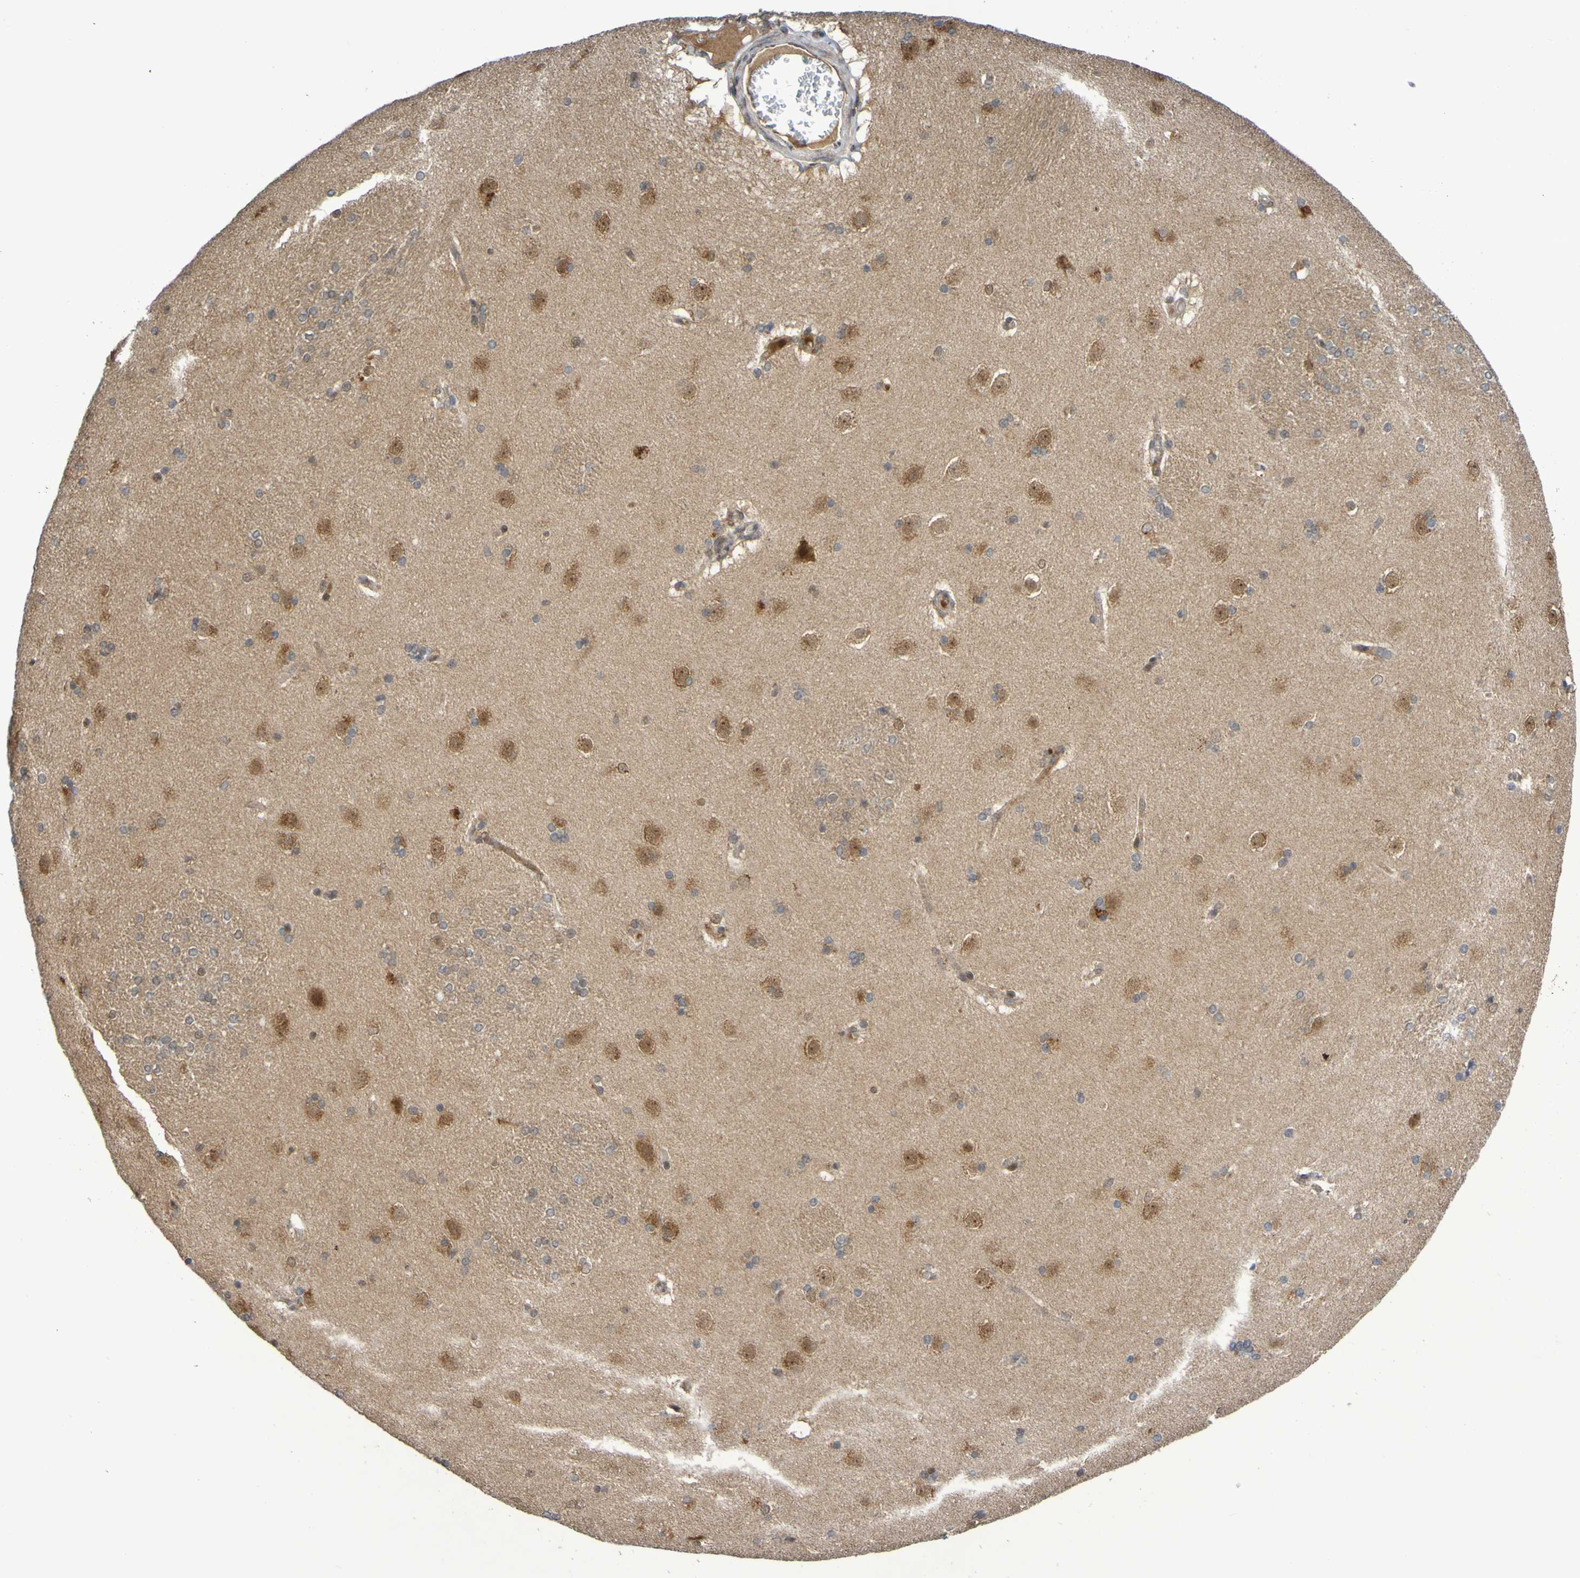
{"staining": {"intensity": "weak", "quantity": "25%-75%", "location": "cytoplasmic/membranous,nuclear"}, "tissue": "caudate", "cell_type": "Glial cells", "image_type": "normal", "snomed": [{"axis": "morphology", "description": "Normal tissue, NOS"}, {"axis": "topography", "description": "Lateral ventricle wall"}], "caption": "A high-resolution histopathology image shows immunohistochemistry (IHC) staining of unremarkable caudate, which shows weak cytoplasmic/membranous,nuclear staining in approximately 25%-75% of glial cells. Ihc stains the protein of interest in brown and the nuclei are stained blue.", "gene": "ITLN1", "patient": {"sex": "female", "age": 19}}